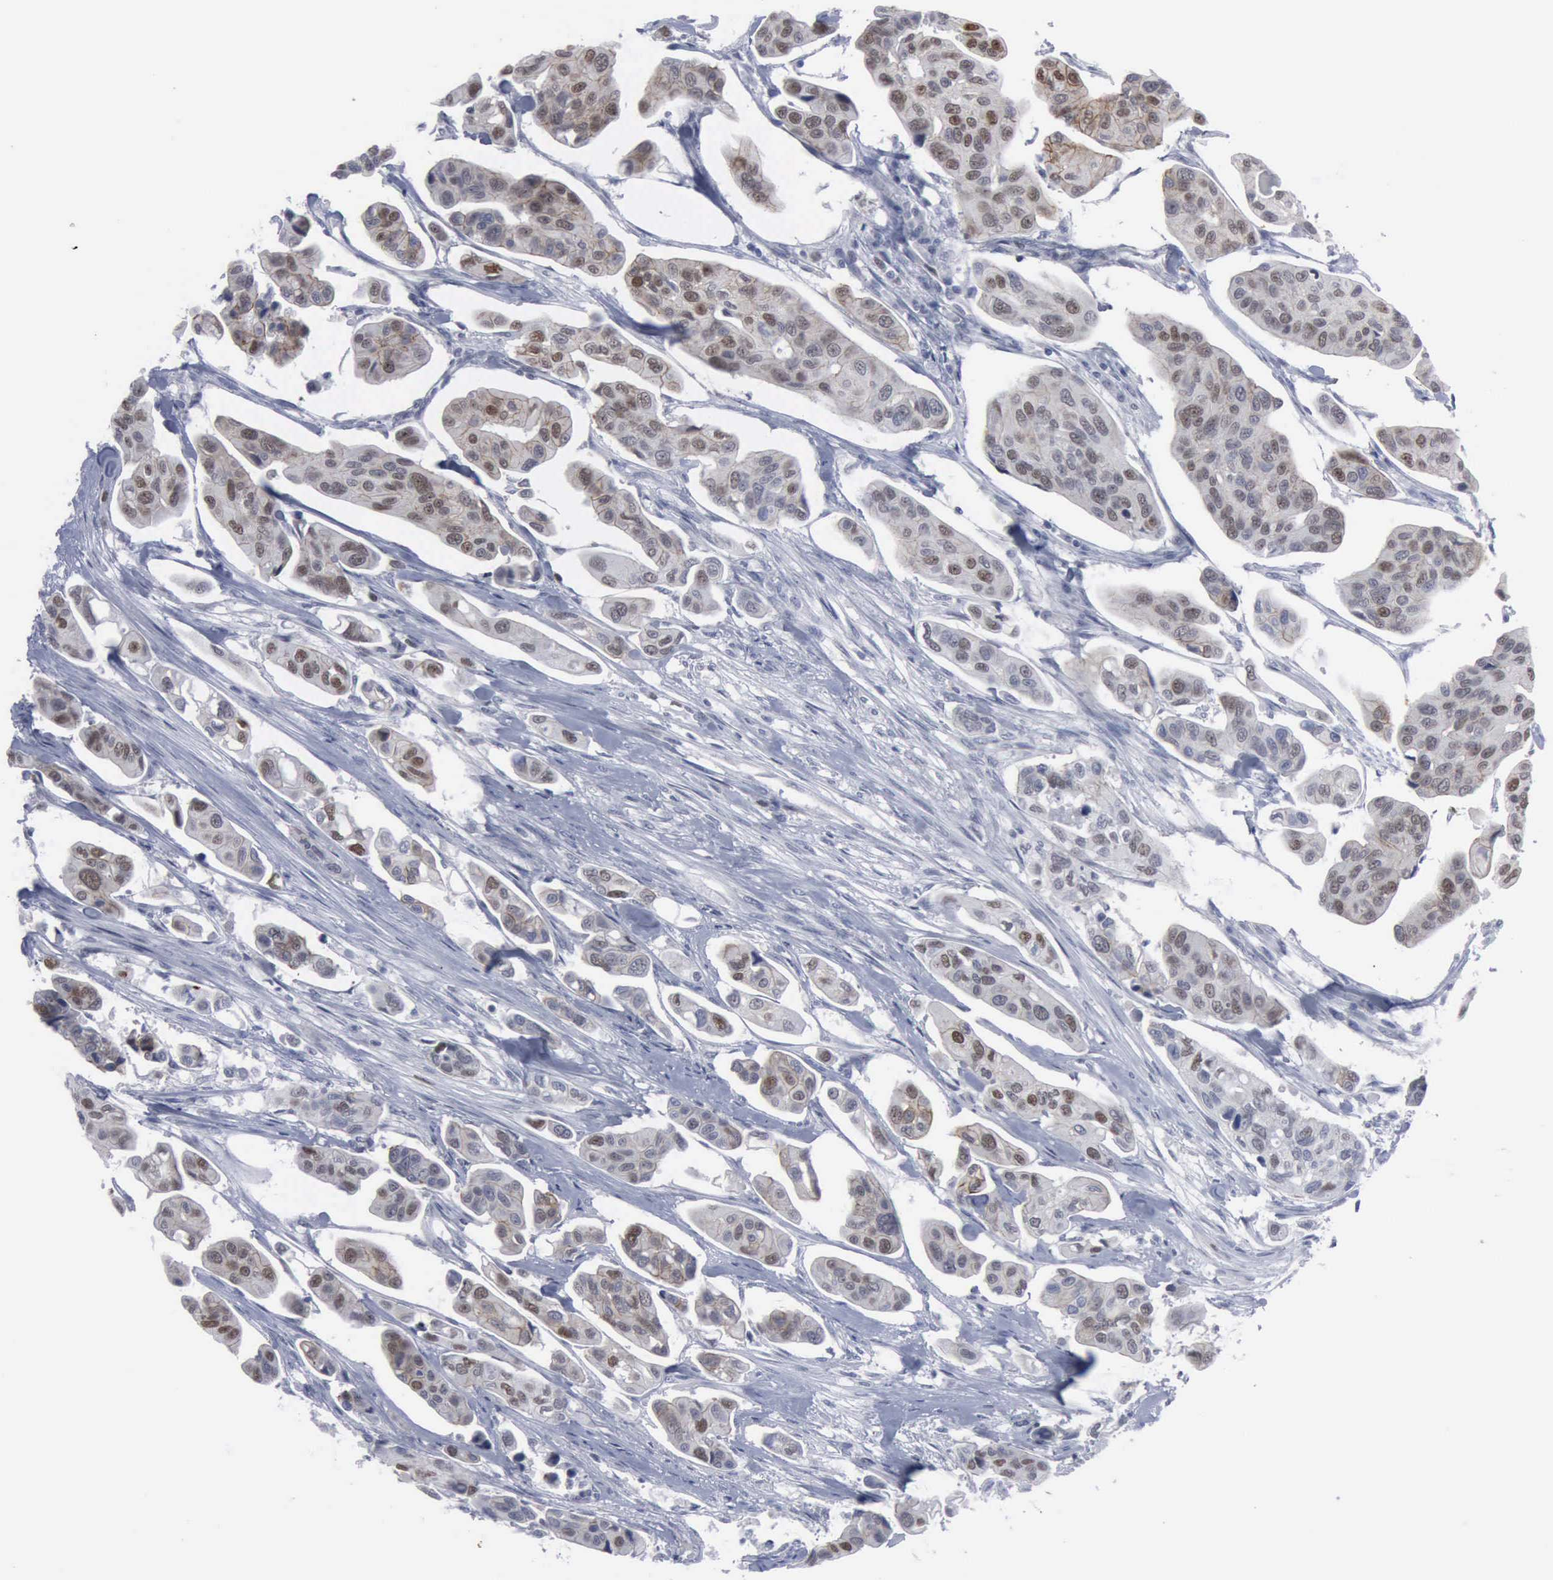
{"staining": {"intensity": "moderate", "quantity": "<25%", "location": "cytoplasmic/membranous,nuclear"}, "tissue": "urothelial cancer", "cell_type": "Tumor cells", "image_type": "cancer", "snomed": [{"axis": "morphology", "description": "Adenocarcinoma, NOS"}, {"axis": "topography", "description": "Urinary bladder"}], "caption": "Tumor cells reveal moderate cytoplasmic/membranous and nuclear expression in about <25% of cells in urothelial cancer.", "gene": "MCM5", "patient": {"sex": "male", "age": 61}}